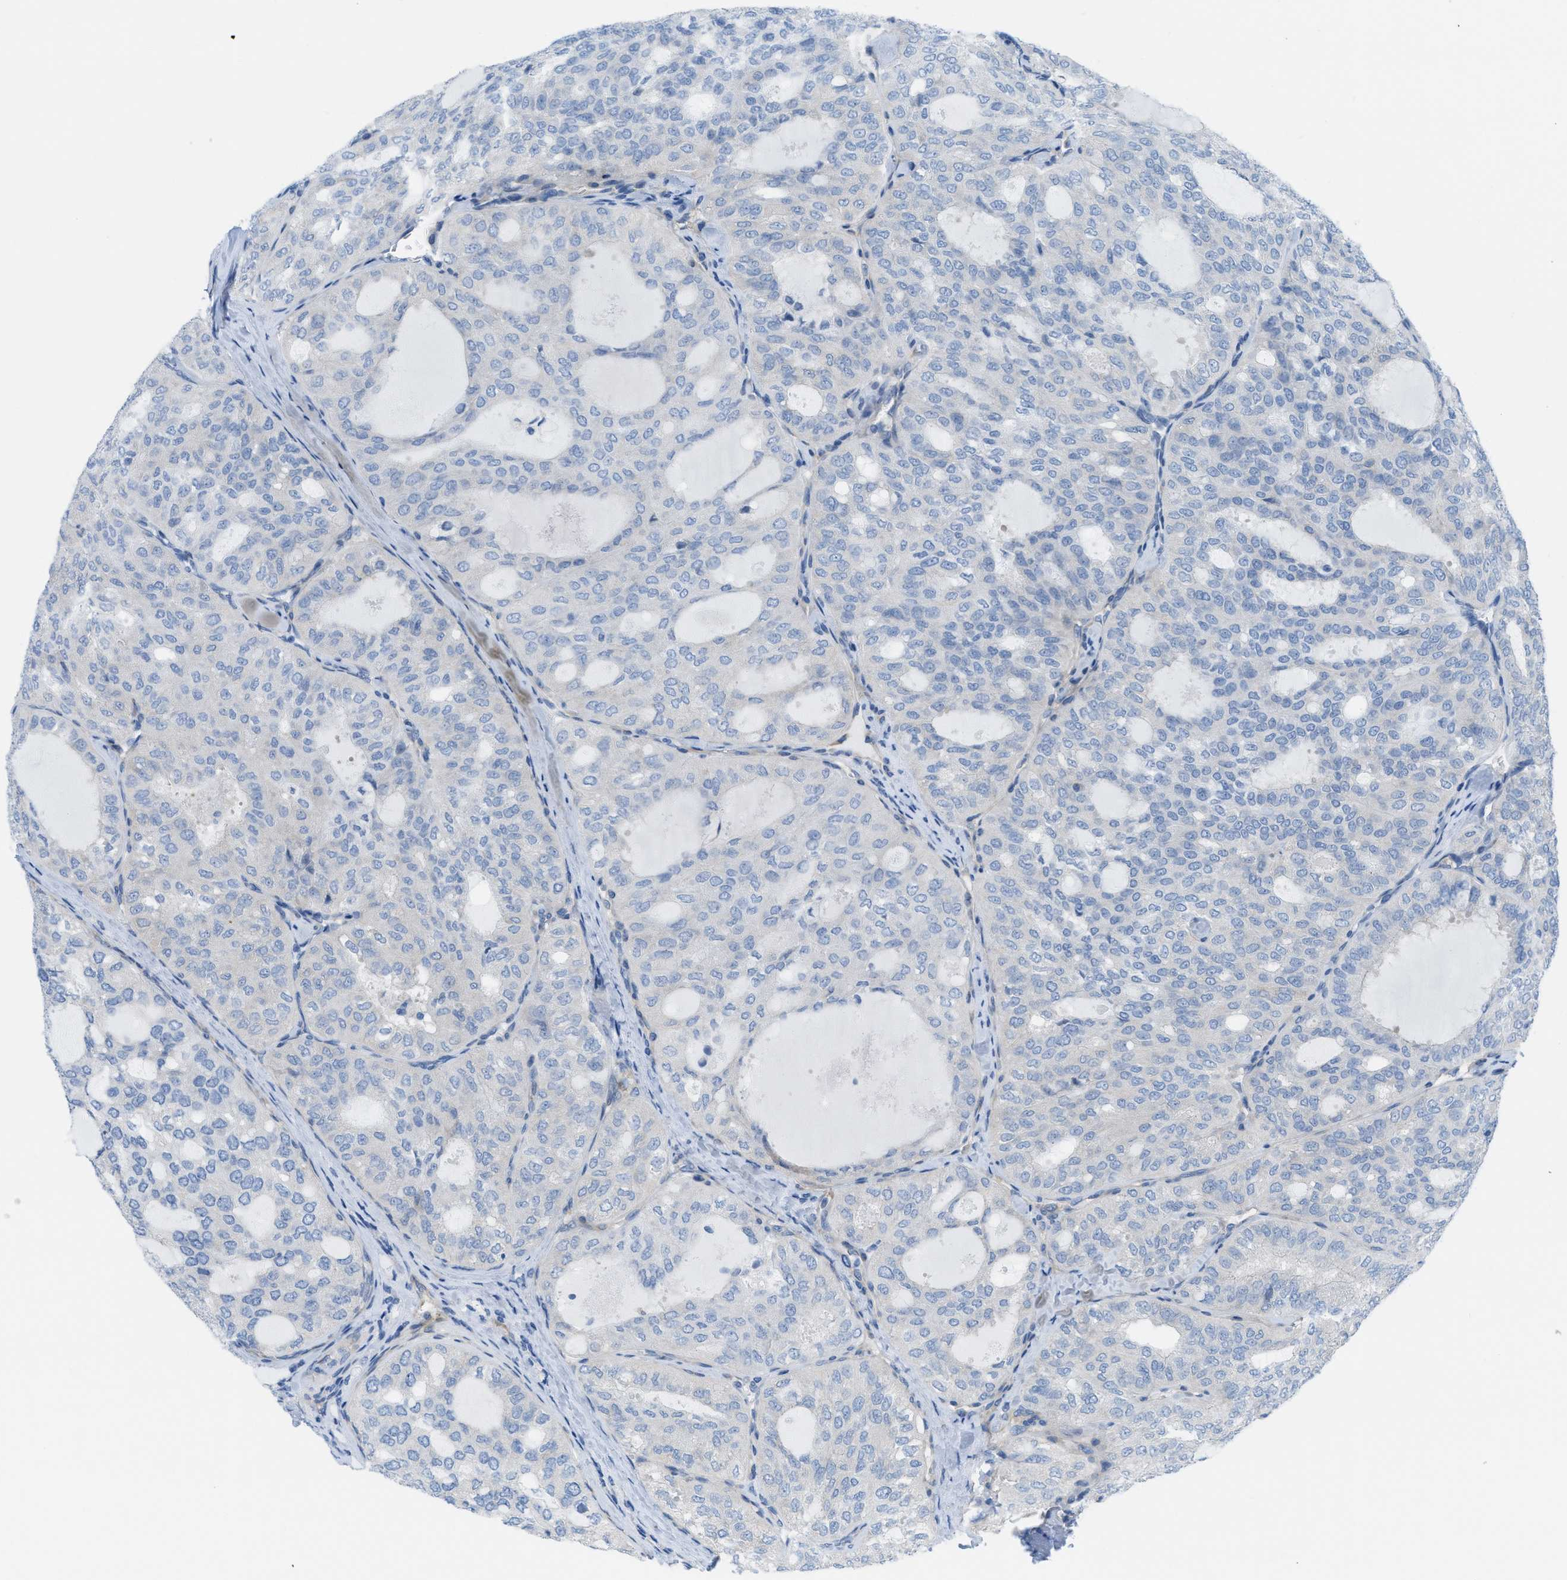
{"staining": {"intensity": "negative", "quantity": "none", "location": "none"}, "tissue": "thyroid cancer", "cell_type": "Tumor cells", "image_type": "cancer", "snomed": [{"axis": "morphology", "description": "Follicular adenoma carcinoma, NOS"}, {"axis": "topography", "description": "Thyroid gland"}], "caption": "Thyroid cancer (follicular adenoma carcinoma) was stained to show a protein in brown. There is no significant staining in tumor cells.", "gene": "ASGR1", "patient": {"sex": "male", "age": 75}}